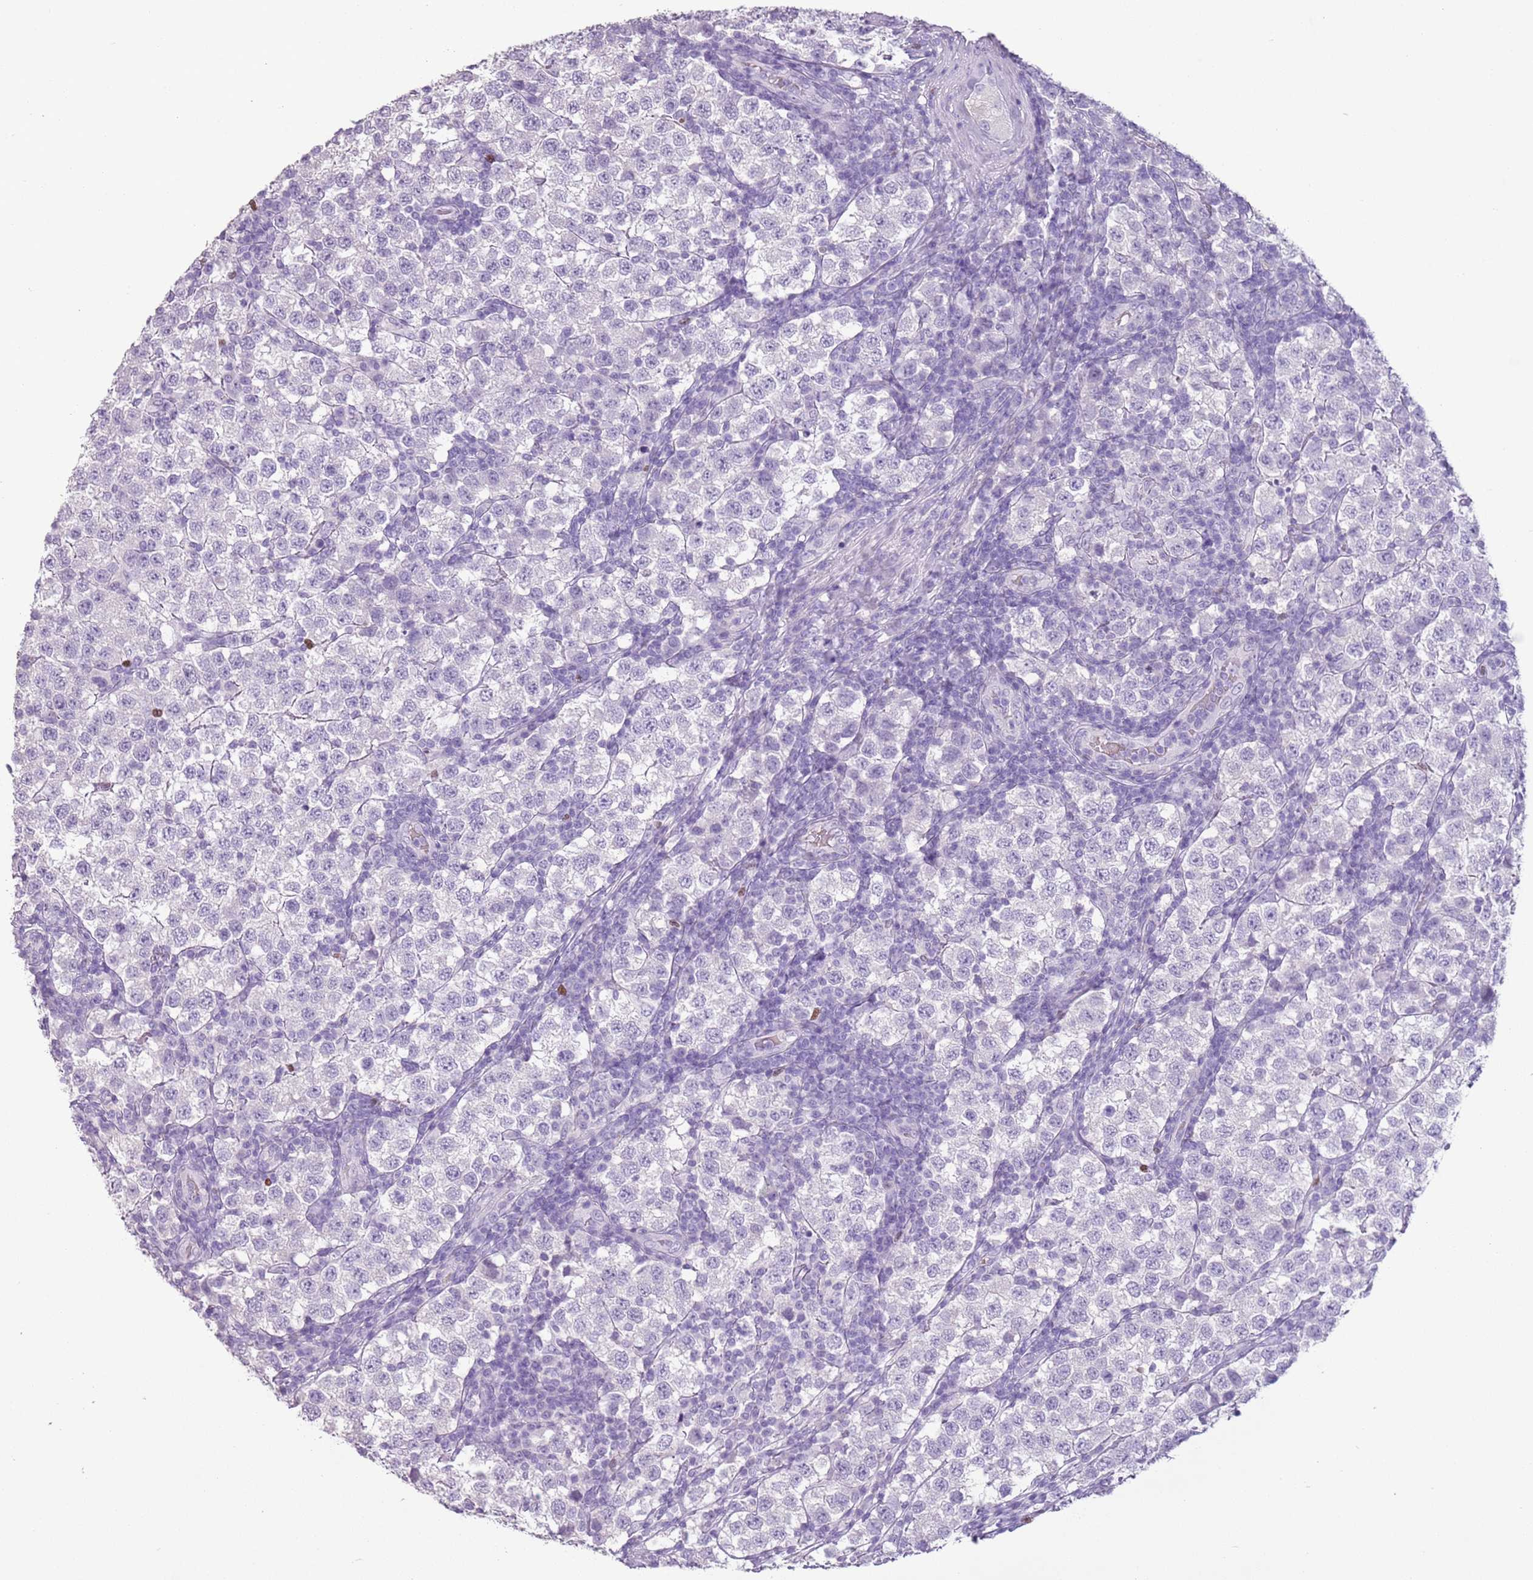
{"staining": {"intensity": "negative", "quantity": "none", "location": "none"}, "tissue": "testis cancer", "cell_type": "Tumor cells", "image_type": "cancer", "snomed": [{"axis": "morphology", "description": "Seminoma, NOS"}, {"axis": "topography", "description": "Testis"}], "caption": "Image shows no protein expression in tumor cells of seminoma (testis) tissue.", "gene": "CELF6", "patient": {"sex": "male", "age": 34}}